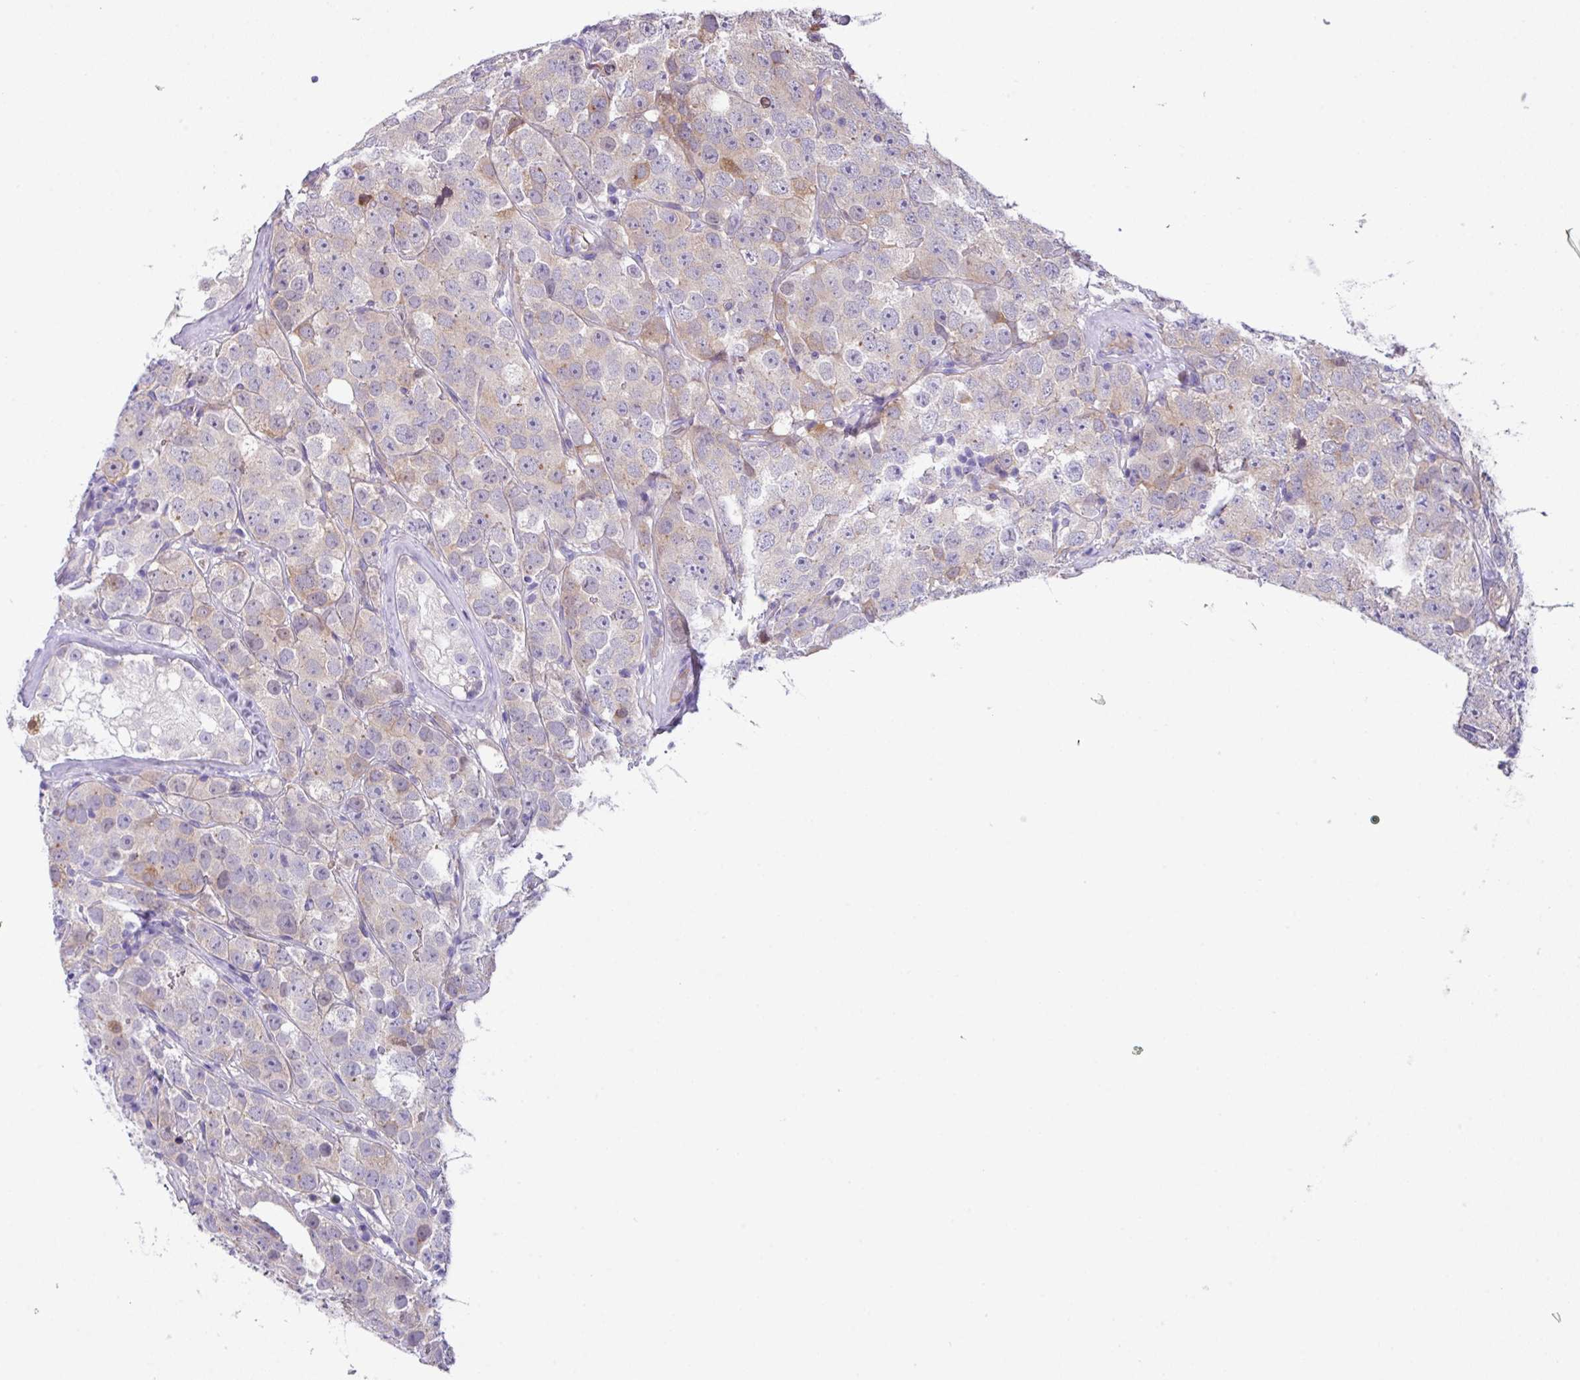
{"staining": {"intensity": "weak", "quantity": "<25%", "location": "cytoplasmic/membranous"}, "tissue": "testis cancer", "cell_type": "Tumor cells", "image_type": "cancer", "snomed": [{"axis": "morphology", "description": "Seminoma, NOS"}, {"axis": "topography", "description": "Testis"}], "caption": "IHC histopathology image of testis cancer (seminoma) stained for a protein (brown), which demonstrates no expression in tumor cells. (DAB (3,3'-diaminobenzidine) immunohistochemistry visualized using brightfield microscopy, high magnification).", "gene": "DNAL1", "patient": {"sex": "male", "age": 28}}